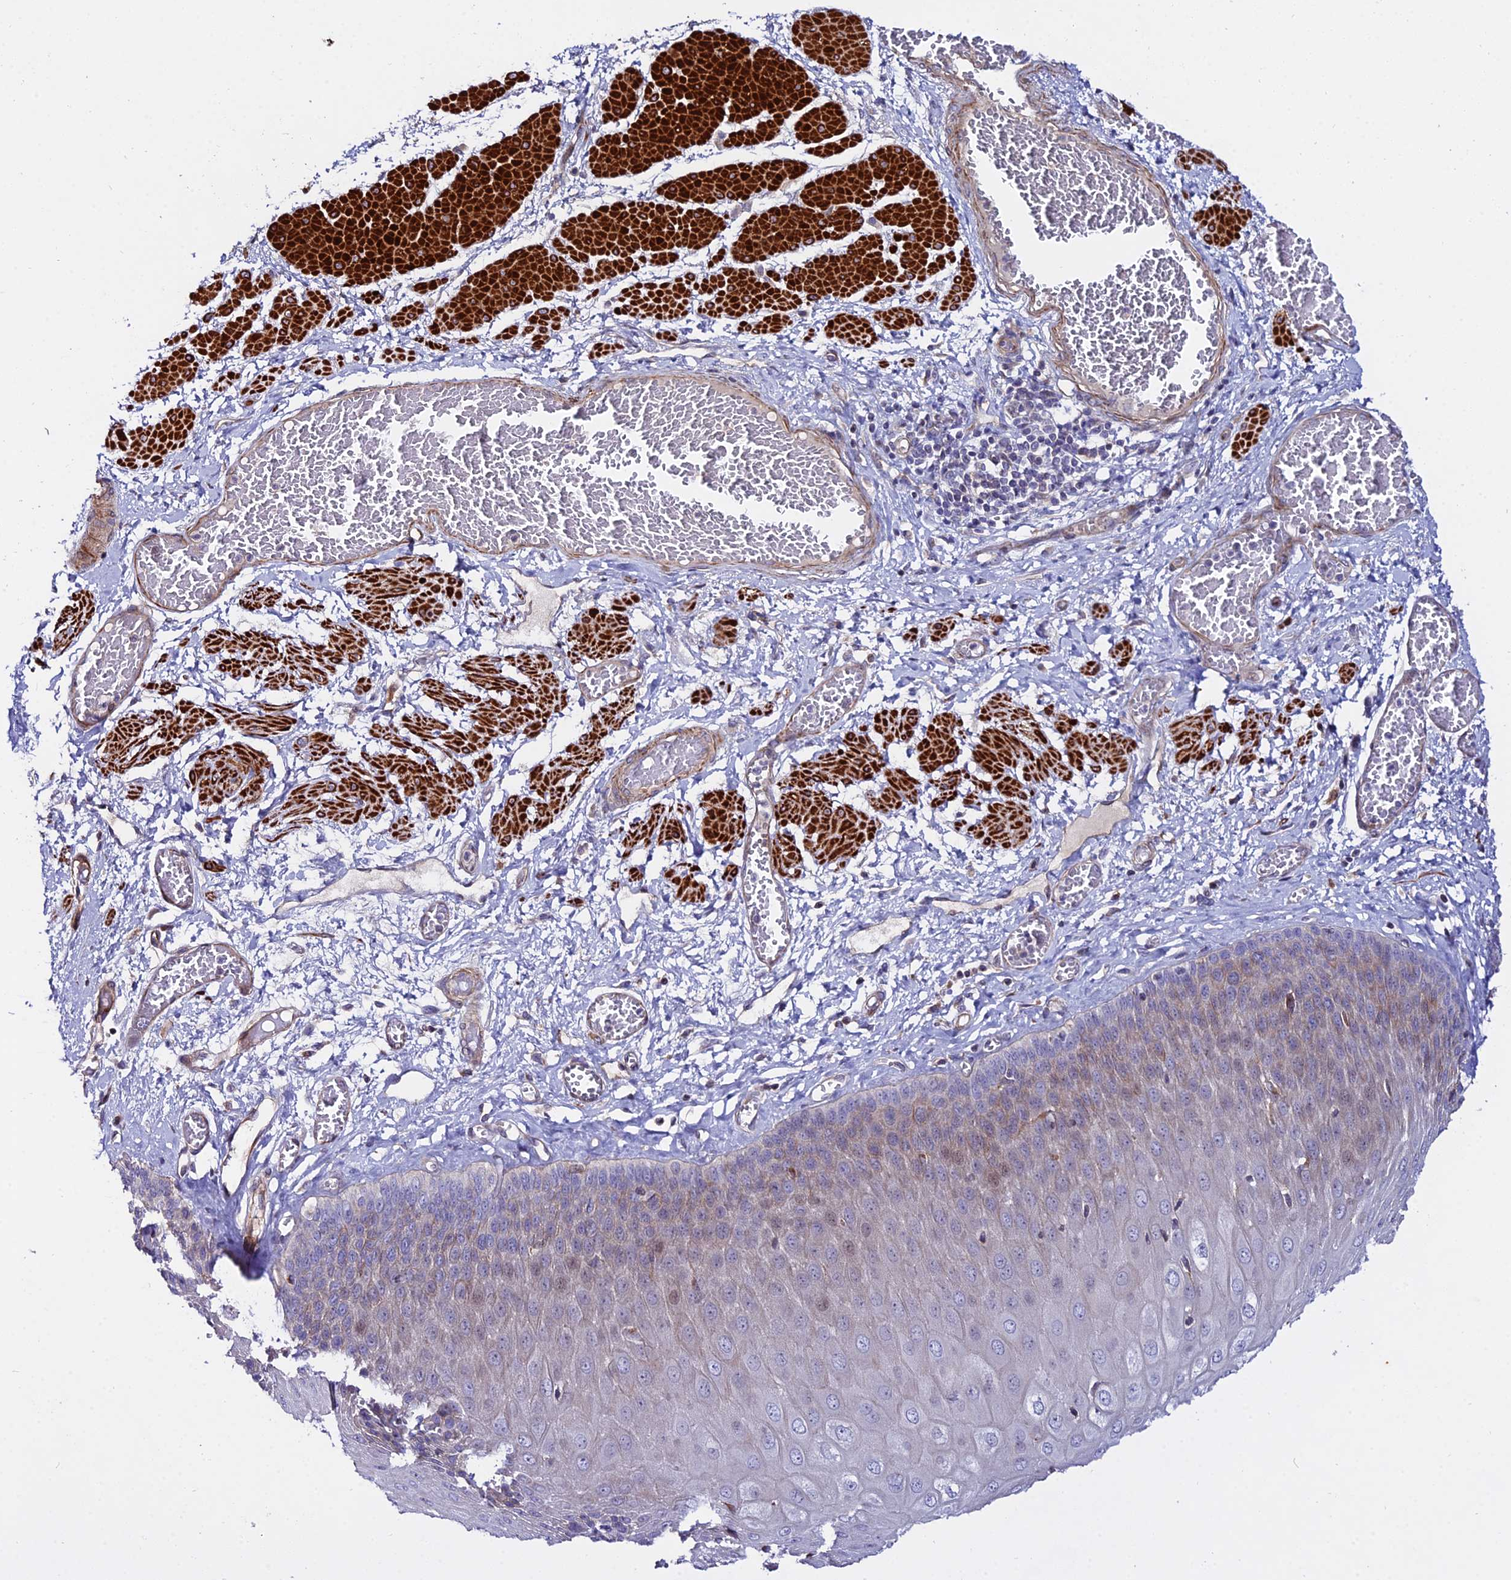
{"staining": {"intensity": "weak", "quantity": "25%-75%", "location": "cytoplasmic/membranous,nuclear"}, "tissue": "esophagus", "cell_type": "Squamous epithelial cells", "image_type": "normal", "snomed": [{"axis": "morphology", "description": "Normal tissue, NOS"}, {"axis": "topography", "description": "Esophagus"}], "caption": "IHC micrograph of benign esophagus stained for a protein (brown), which shows low levels of weak cytoplasmic/membranous,nuclear staining in about 25%-75% of squamous epithelial cells.", "gene": "ARL6IP1", "patient": {"sex": "male", "age": 60}}